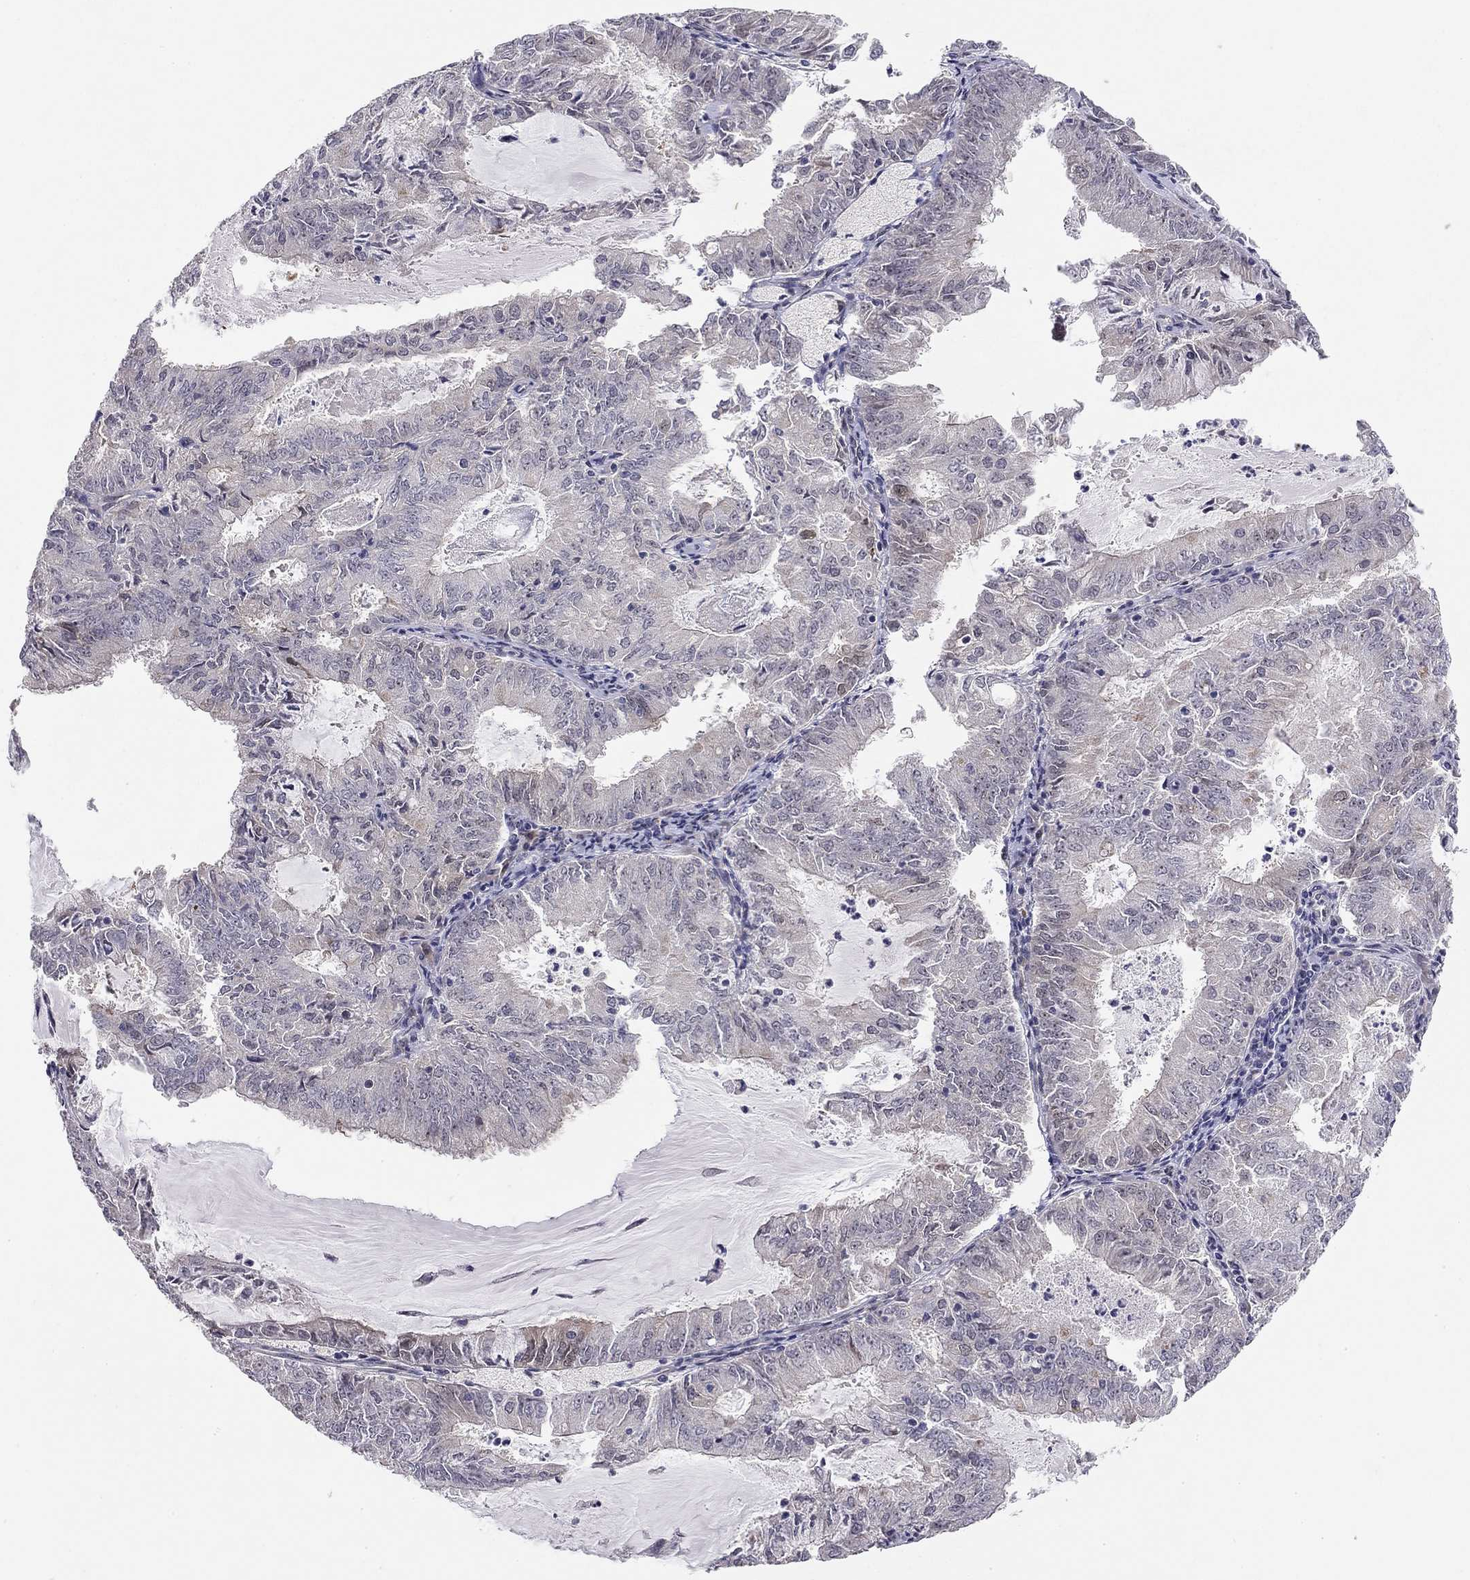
{"staining": {"intensity": "negative", "quantity": "none", "location": "none"}, "tissue": "endometrial cancer", "cell_type": "Tumor cells", "image_type": "cancer", "snomed": [{"axis": "morphology", "description": "Adenocarcinoma, NOS"}, {"axis": "topography", "description": "Endometrium"}], "caption": "A photomicrograph of adenocarcinoma (endometrial) stained for a protein displays no brown staining in tumor cells.", "gene": "STXBP6", "patient": {"sex": "female", "age": 57}}